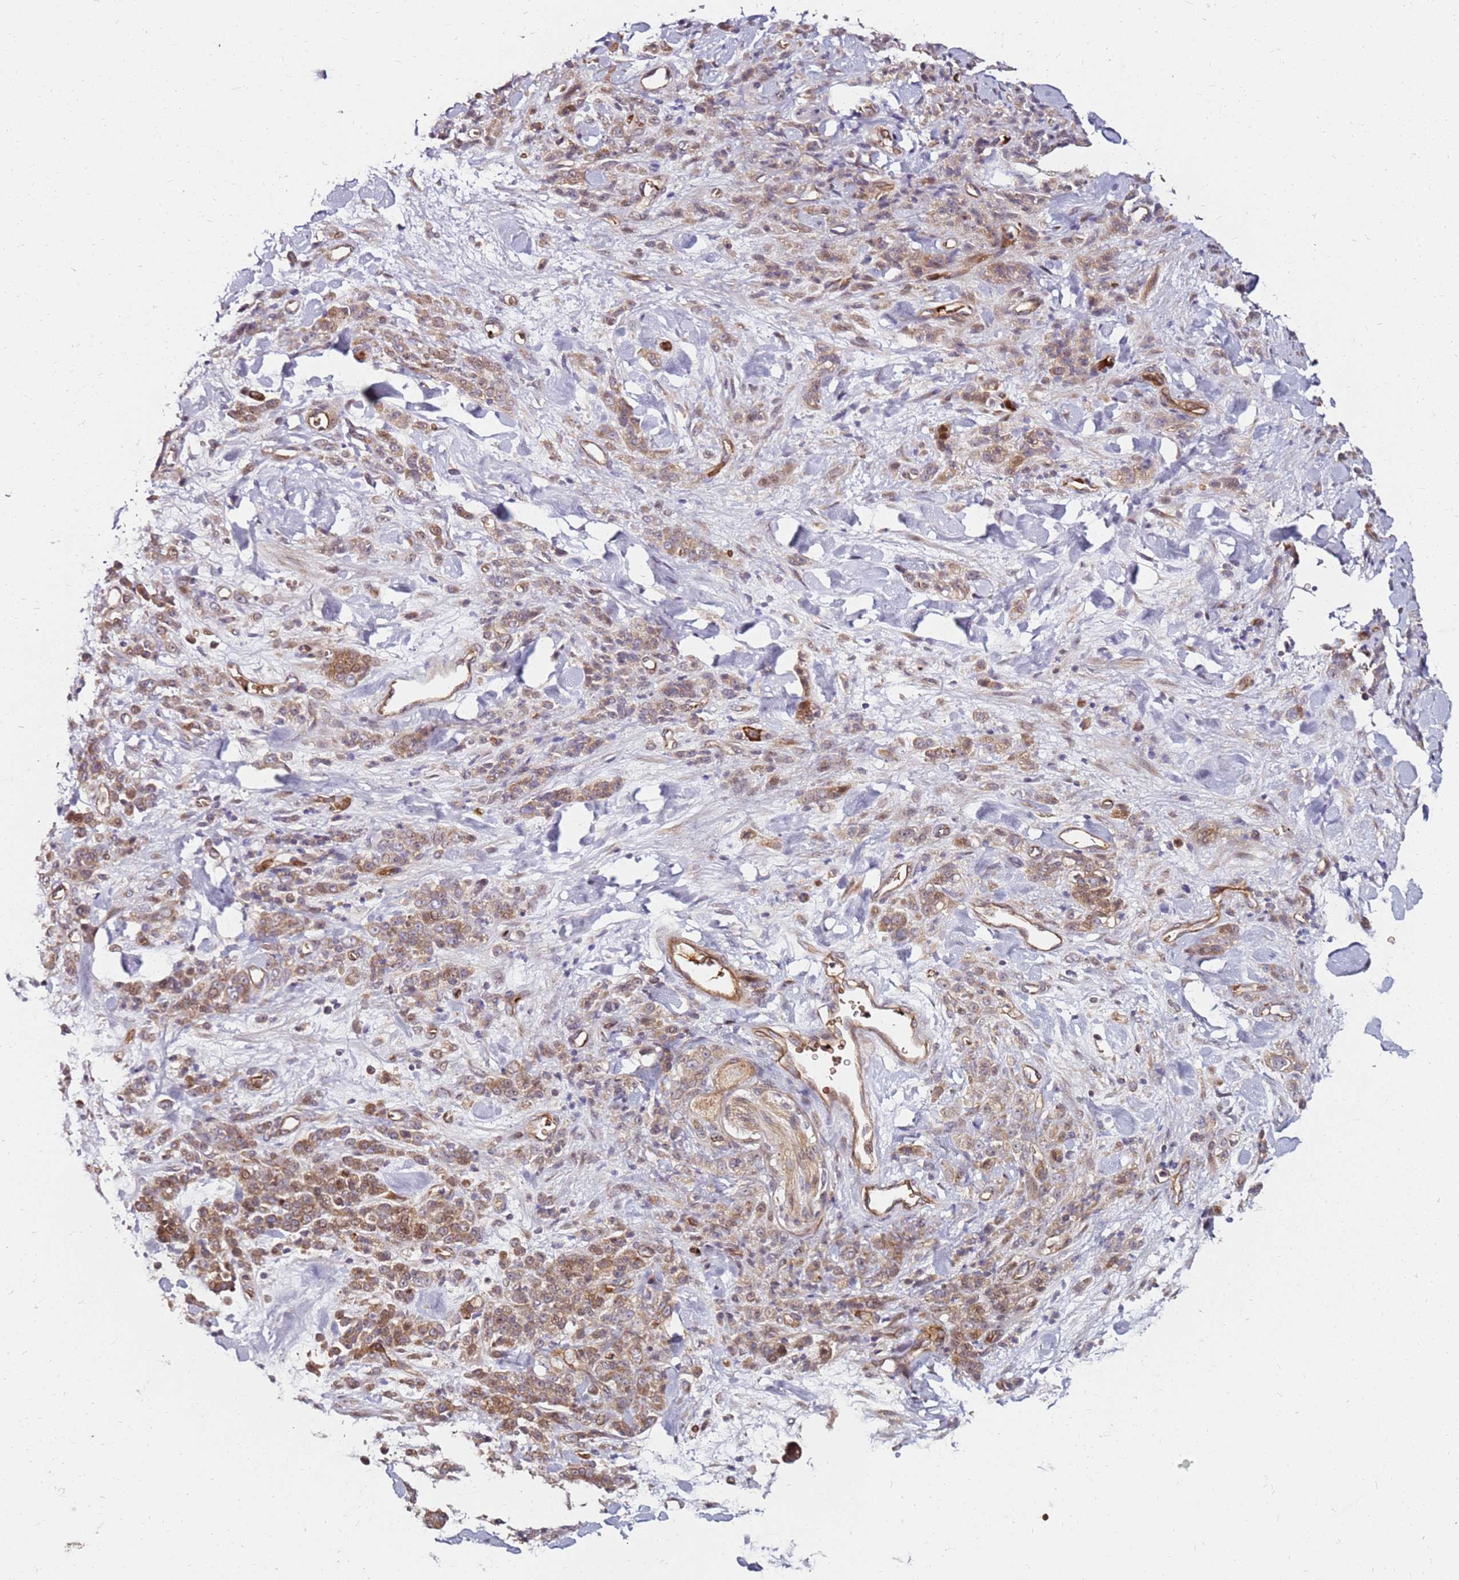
{"staining": {"intensity": "moderate", "quantity": ">75%", "location": "cytoplasmic/membranous"}, "tissue": "stomach cancer", "cell_type": "Tumor cells", "image_type": "cancer", "snomed": [{"axis": "morphology", "description": "Normal tissue, NOS"}, {"axis": "morphology", "description": "Adenocarcinoma, NOS"}, {"axis": "topography", "description": "Stomach"}], "caption": "Stomach cancer tissue displays moderate cytoplasmic/membranous staining in about >75% of tumor cells (IHC, brightfield microscopy, high magnification).", "gene": "RNF11", "patient": {"sex": "male", "age": 82}}